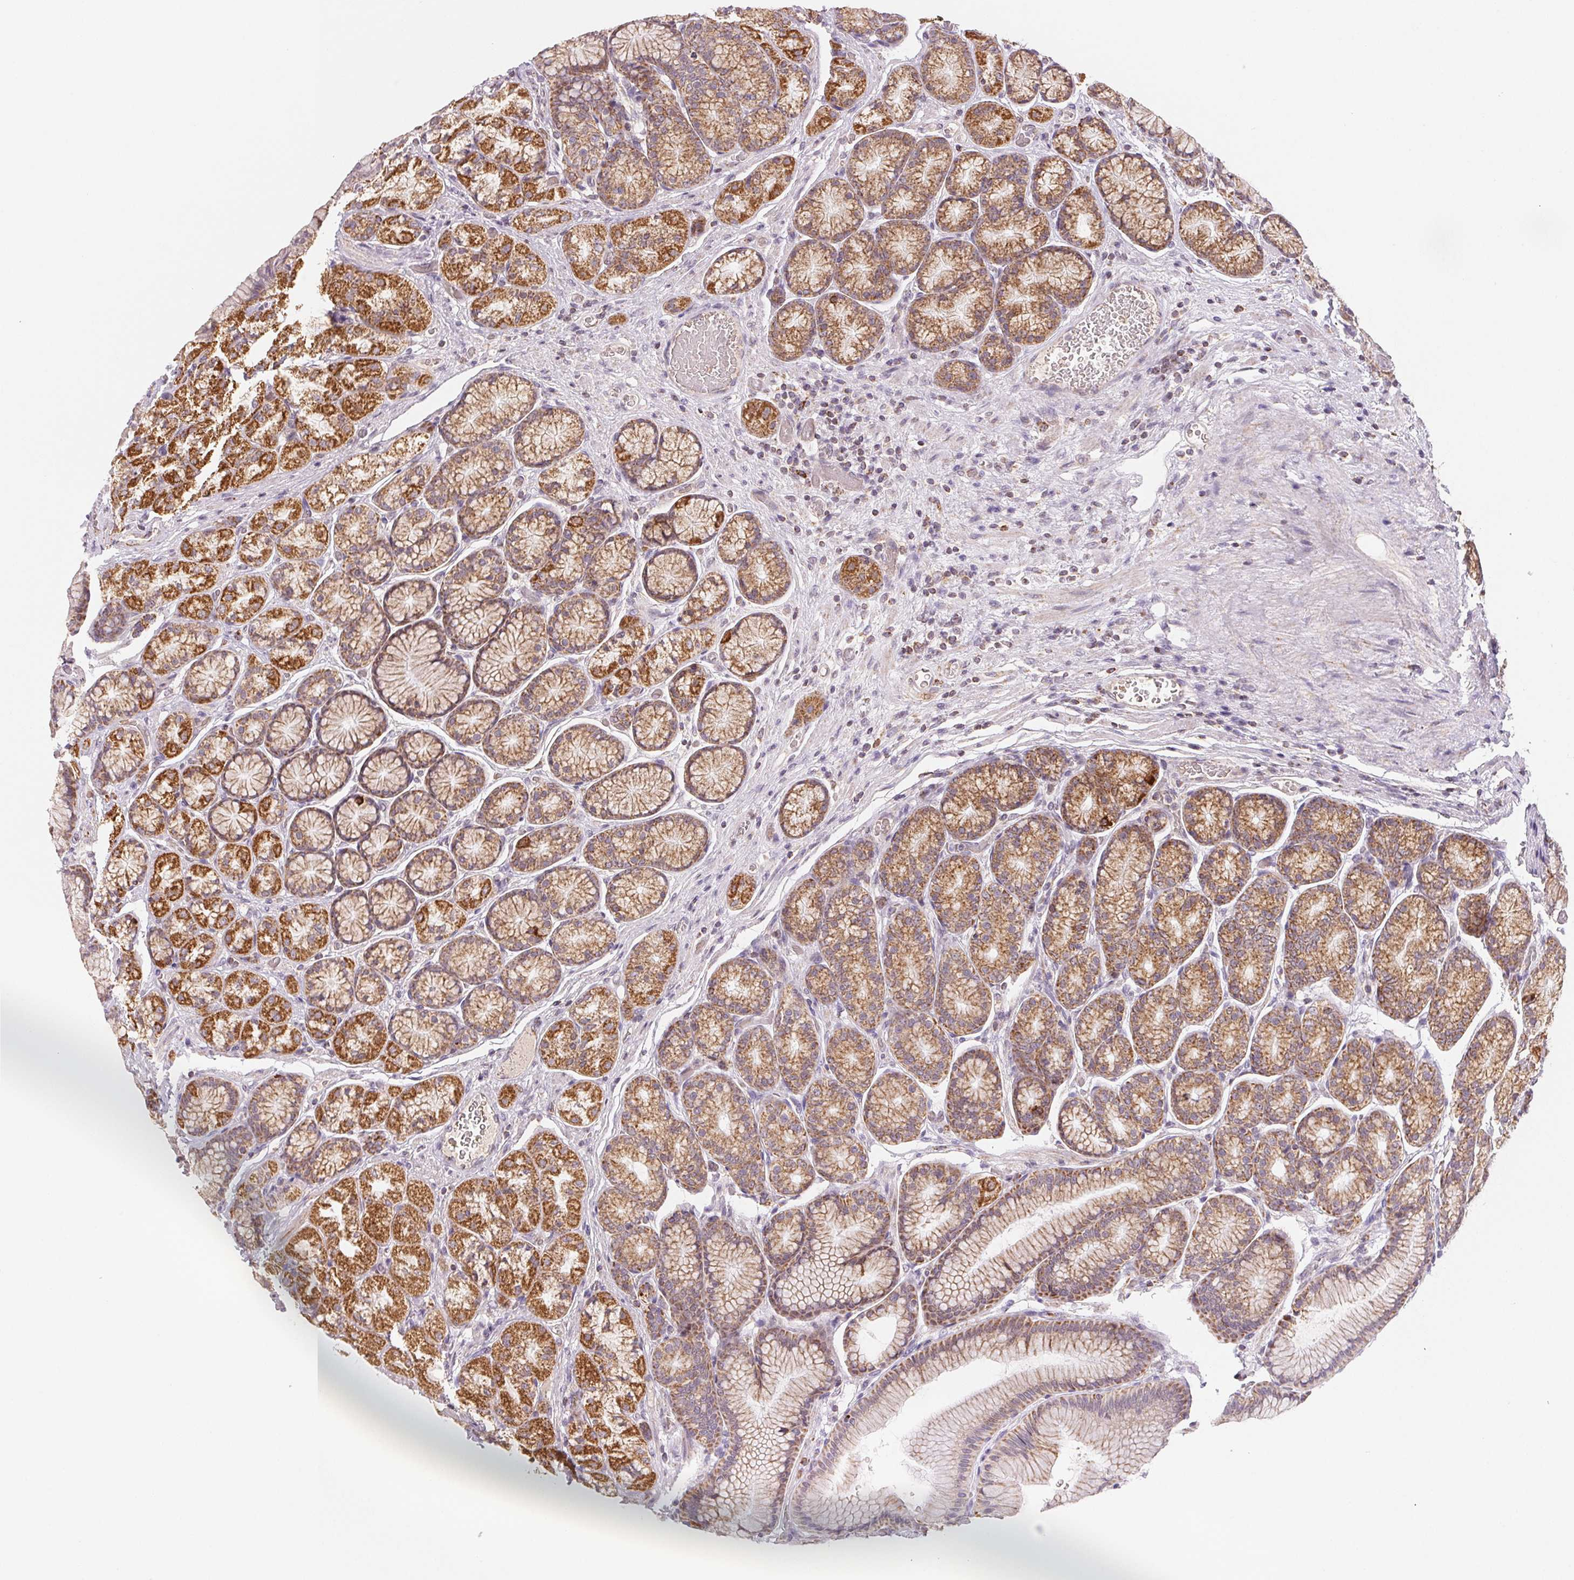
{"staining": {"intensity": "strong", "quantity": "25%-75%", "location": "cytoplasmic/membranous"}, "tissue": "stomach", "cell_type": "Glandular cells", "image_type": "normal", "snomed": [{"axis": "morphology", "description": "Normal tissue, NOS"}, {"axis": "morphology", "description": "Adenocarcinoma, NOS"}, {"axis": "morphology", "description": "Adenocarcinoma, High grade"}, {"axis": "topography", "description": "Stomach, upper"}, {"axis": "topography", "description": "Stomach"}], "caption": "DAB (3,3'-diaminobenzidine) immunohistochemical staining of normal human stomach displays strong cytoplasmic/membranous protein staining in approximately 25%-75% of glandular cells.", "gene": "HINT2", "patient": {"sex": "female", "age": 65}}